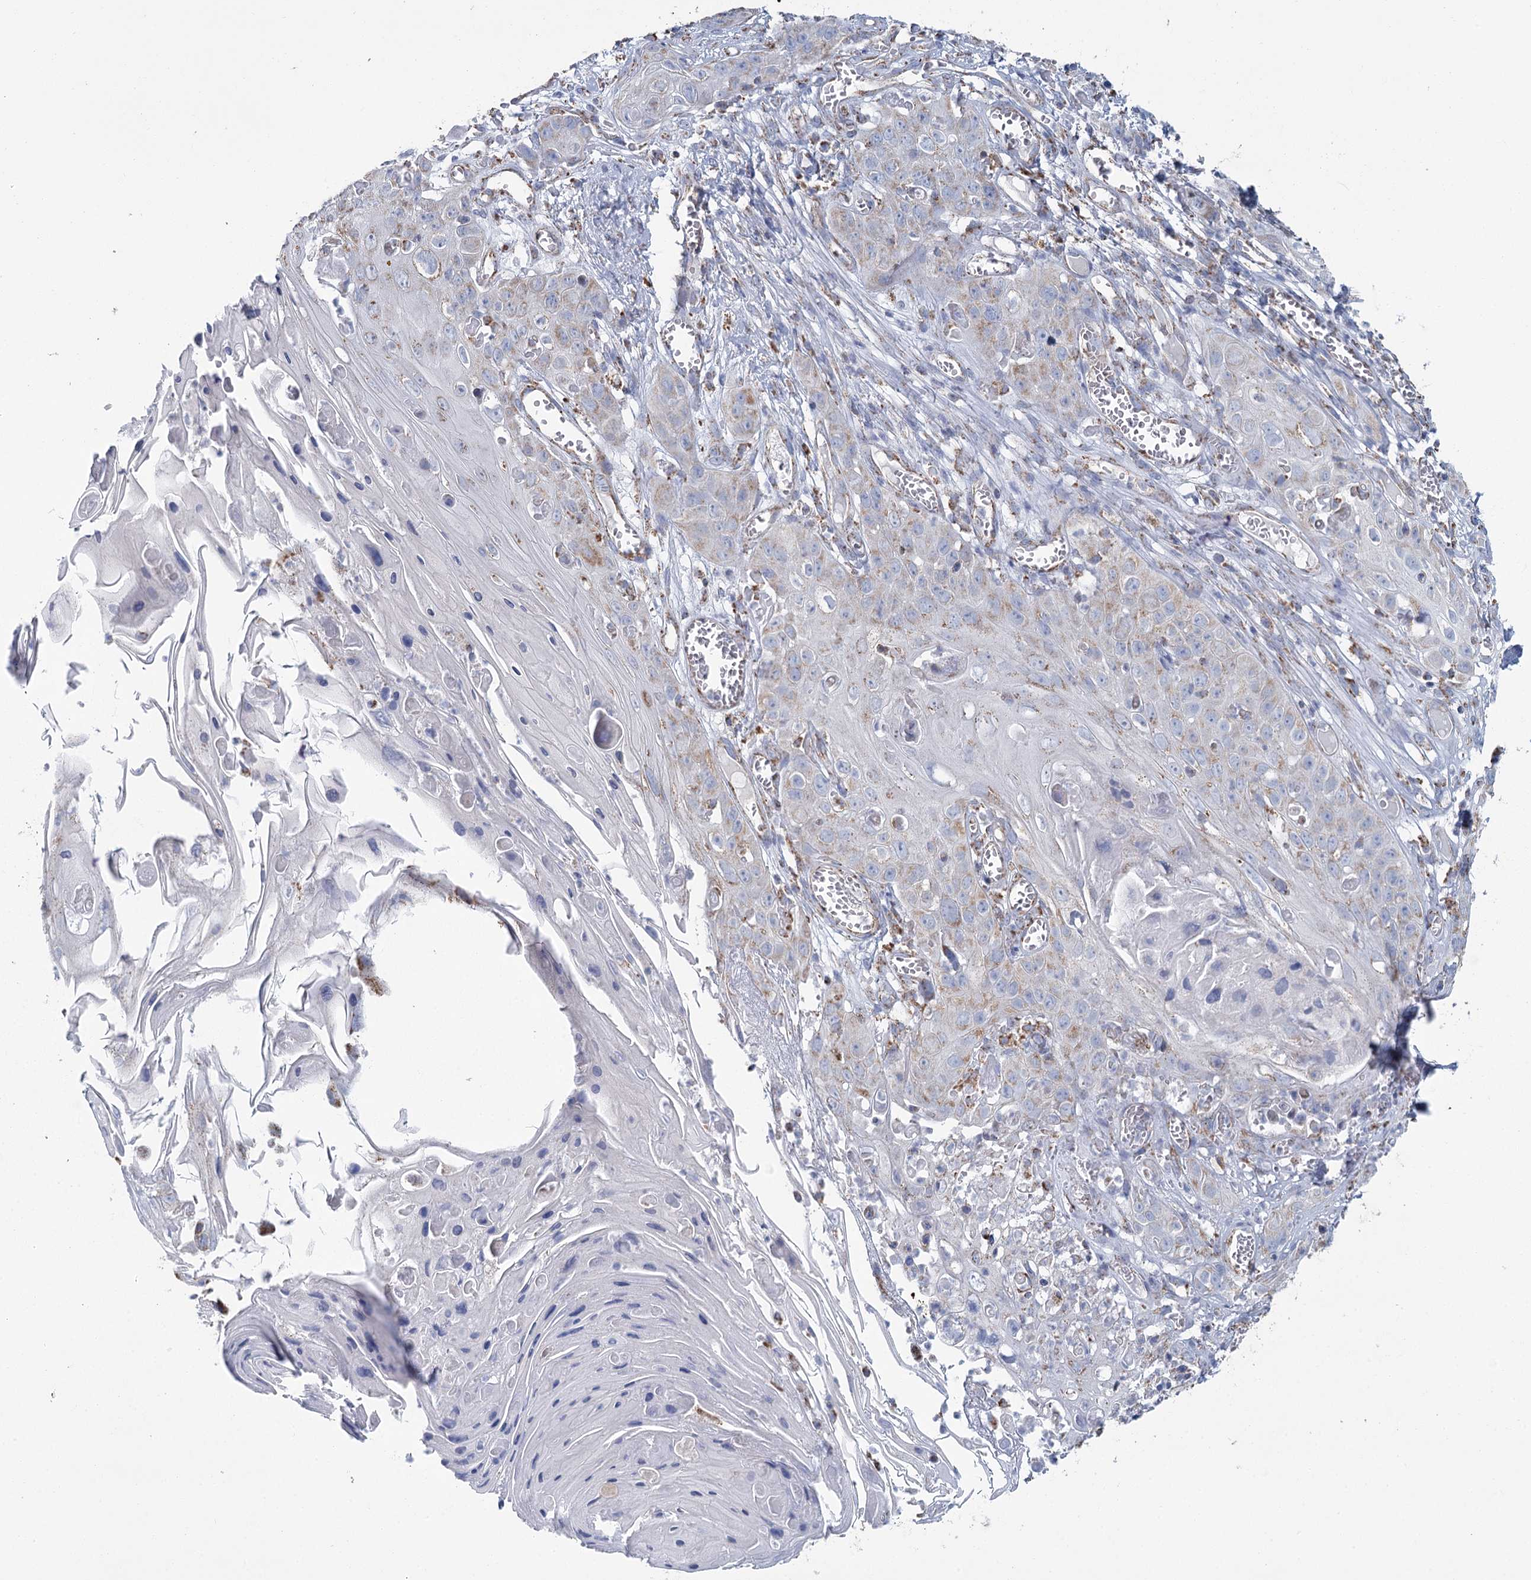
{"staining": {"intensity": "weak", "quantity": "<25%", "location": "cytoplasmic/membranous"}, "tissue": "skin cancer", "cell_type": "Tumor cells", "image_type": "cancer", "snomed": [{"axis": "morphology", "description": "Squamous cell carcinoma, NOS"}, {"axis": "topography", "description": "Skin"}], "caption": "Immunohistochemistry of skin cancer (squamous cell carcinoma) demonstrates no staining in tumor cells.", "gene": "MRPL44", "patient": {"sex": "male", "age": 55}}